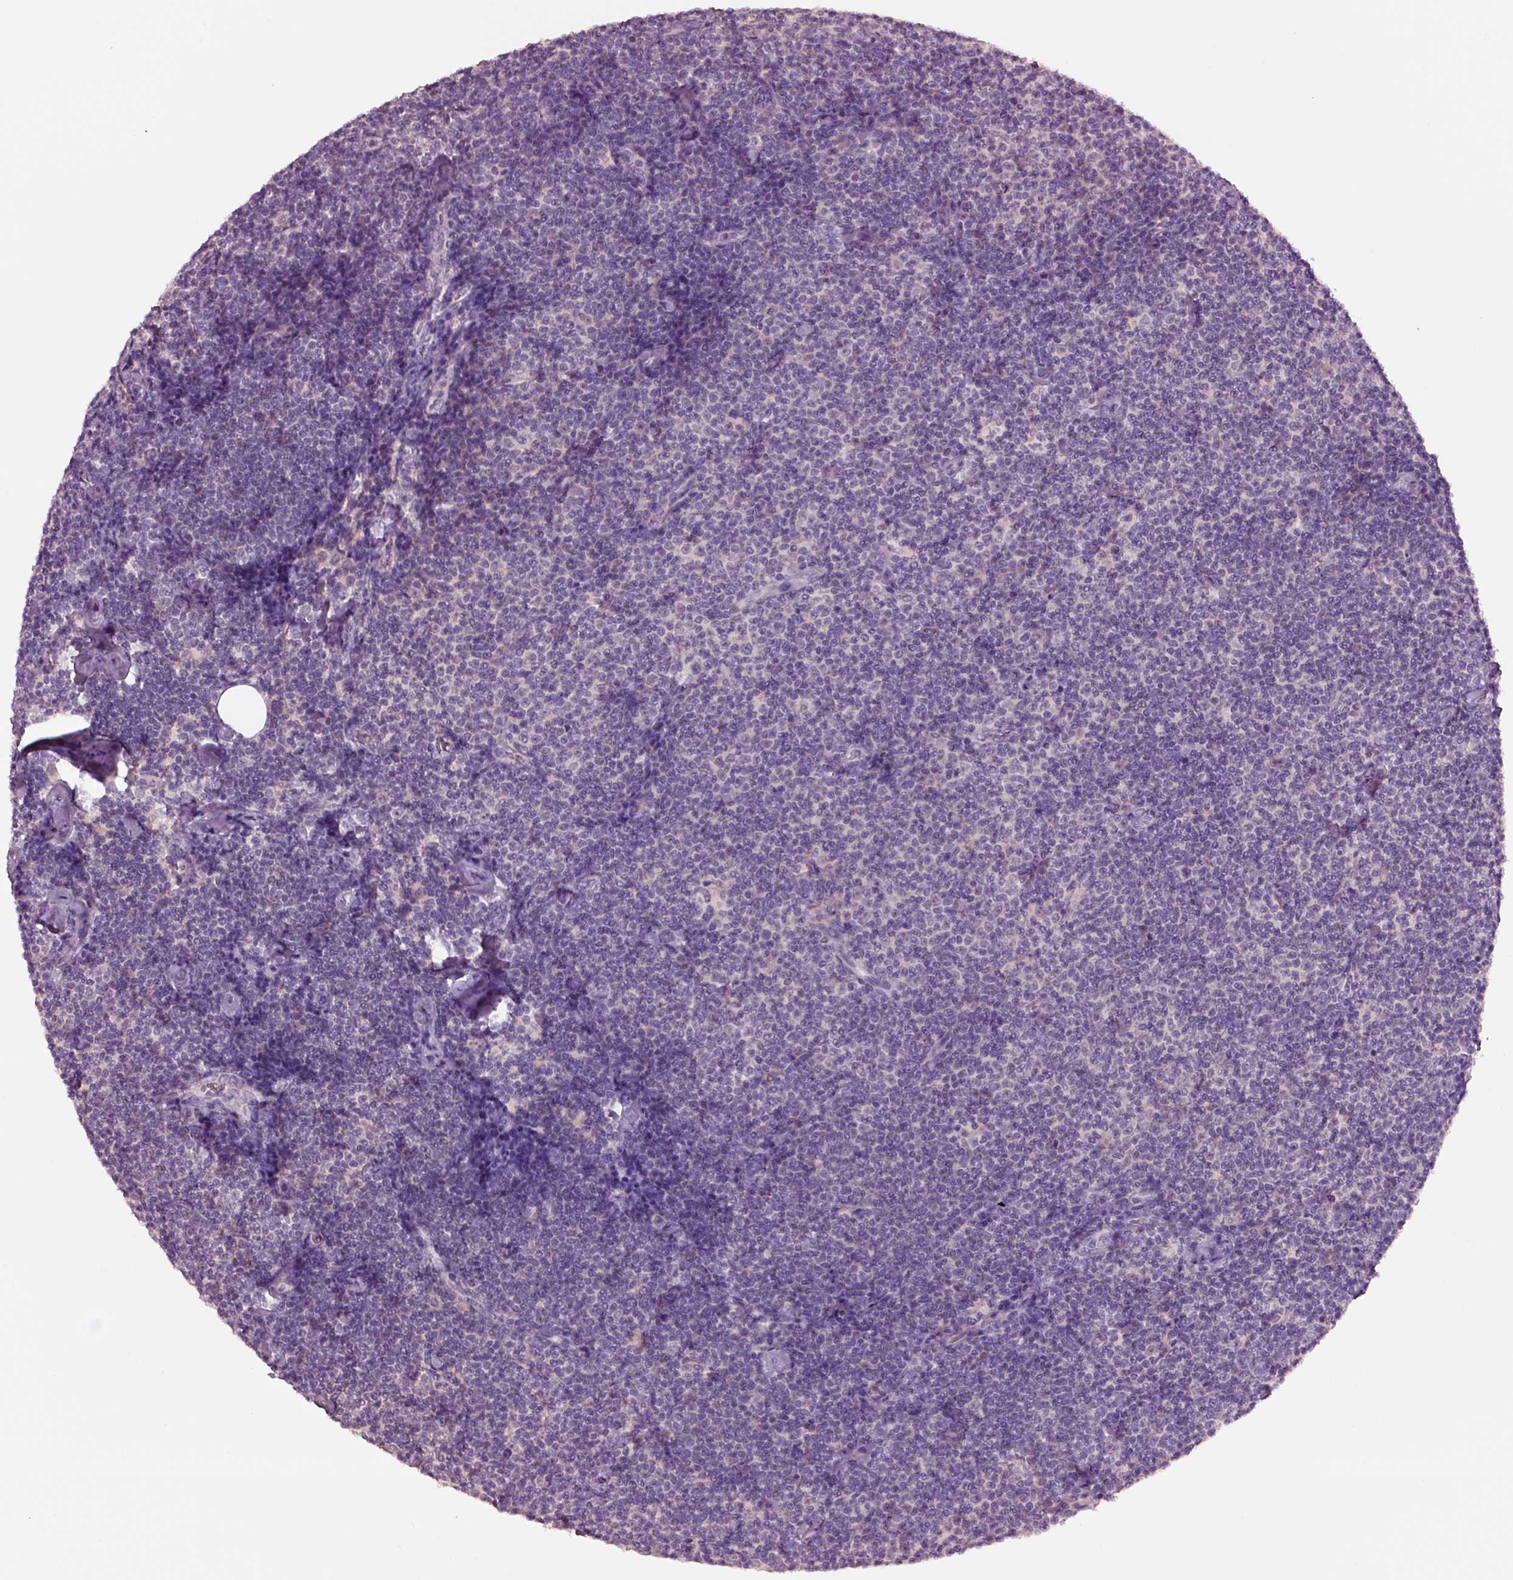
{"staining": {"intensity": "negative", "quantity": "none", "location": "none"}, "tissue": "lymphoma", "cell_type": "Tumor cells", "image_type": "cancer", "snomed": [{"axis": "morphology", "description": "Malignant lymphoma, non-Hodgkin's type, Low grade"}, {"axis": "topography", "description": "Lymph node"}], "caption": "Immunohistochemistry histopathology image of human low-grade malignant lymphoma, non-Hodgkin's type stained for a protein (brown), which demonstrates no positivity in tumor cells.", "gene": "CLPSL1", "patient": {"sex": "male", "age": 81}}